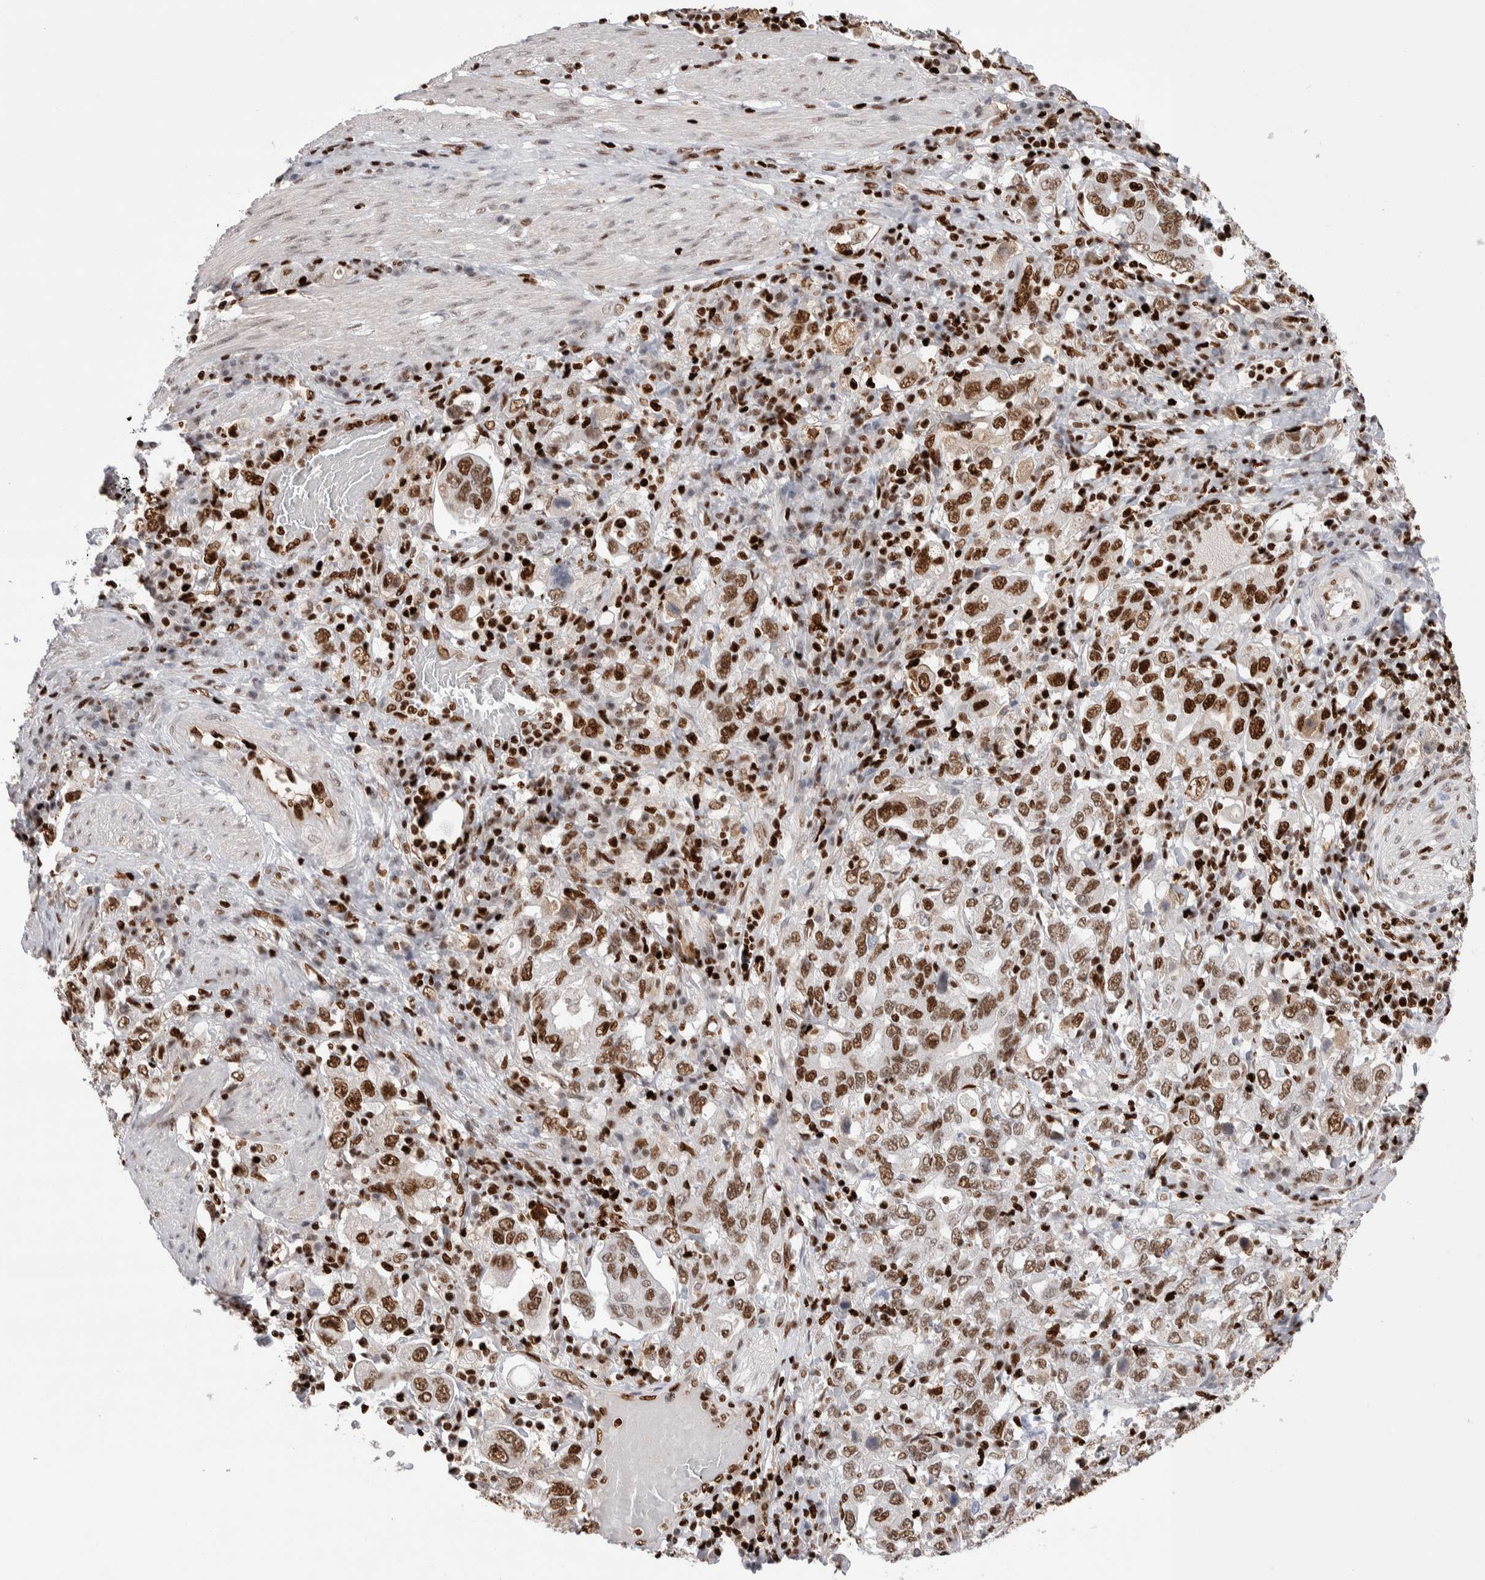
{"staining": {"intensity": "strong", "quantity": ">75%", "location": "nuclear"}, "tissue": "stomach cancer", "cell_type": "Tumor cells", "image_type": "cancer", "snomed": [{"axis": "morphology", "description": "Adenocarcinoma, NOS"}, {"axis": "topography", "description": "Stomach, upper"}], "caption": "Strong nuclear positivity is seen in about >75% of tumor cells in stomach adenocarcinoma. The staining was performed using DAB, with brown indicating positive protein expression. Nuclei are stained blue with hematoxylin.", "gene": "RNASEK-C17orf49", "patient": {"sex": "male", "age": 62}}